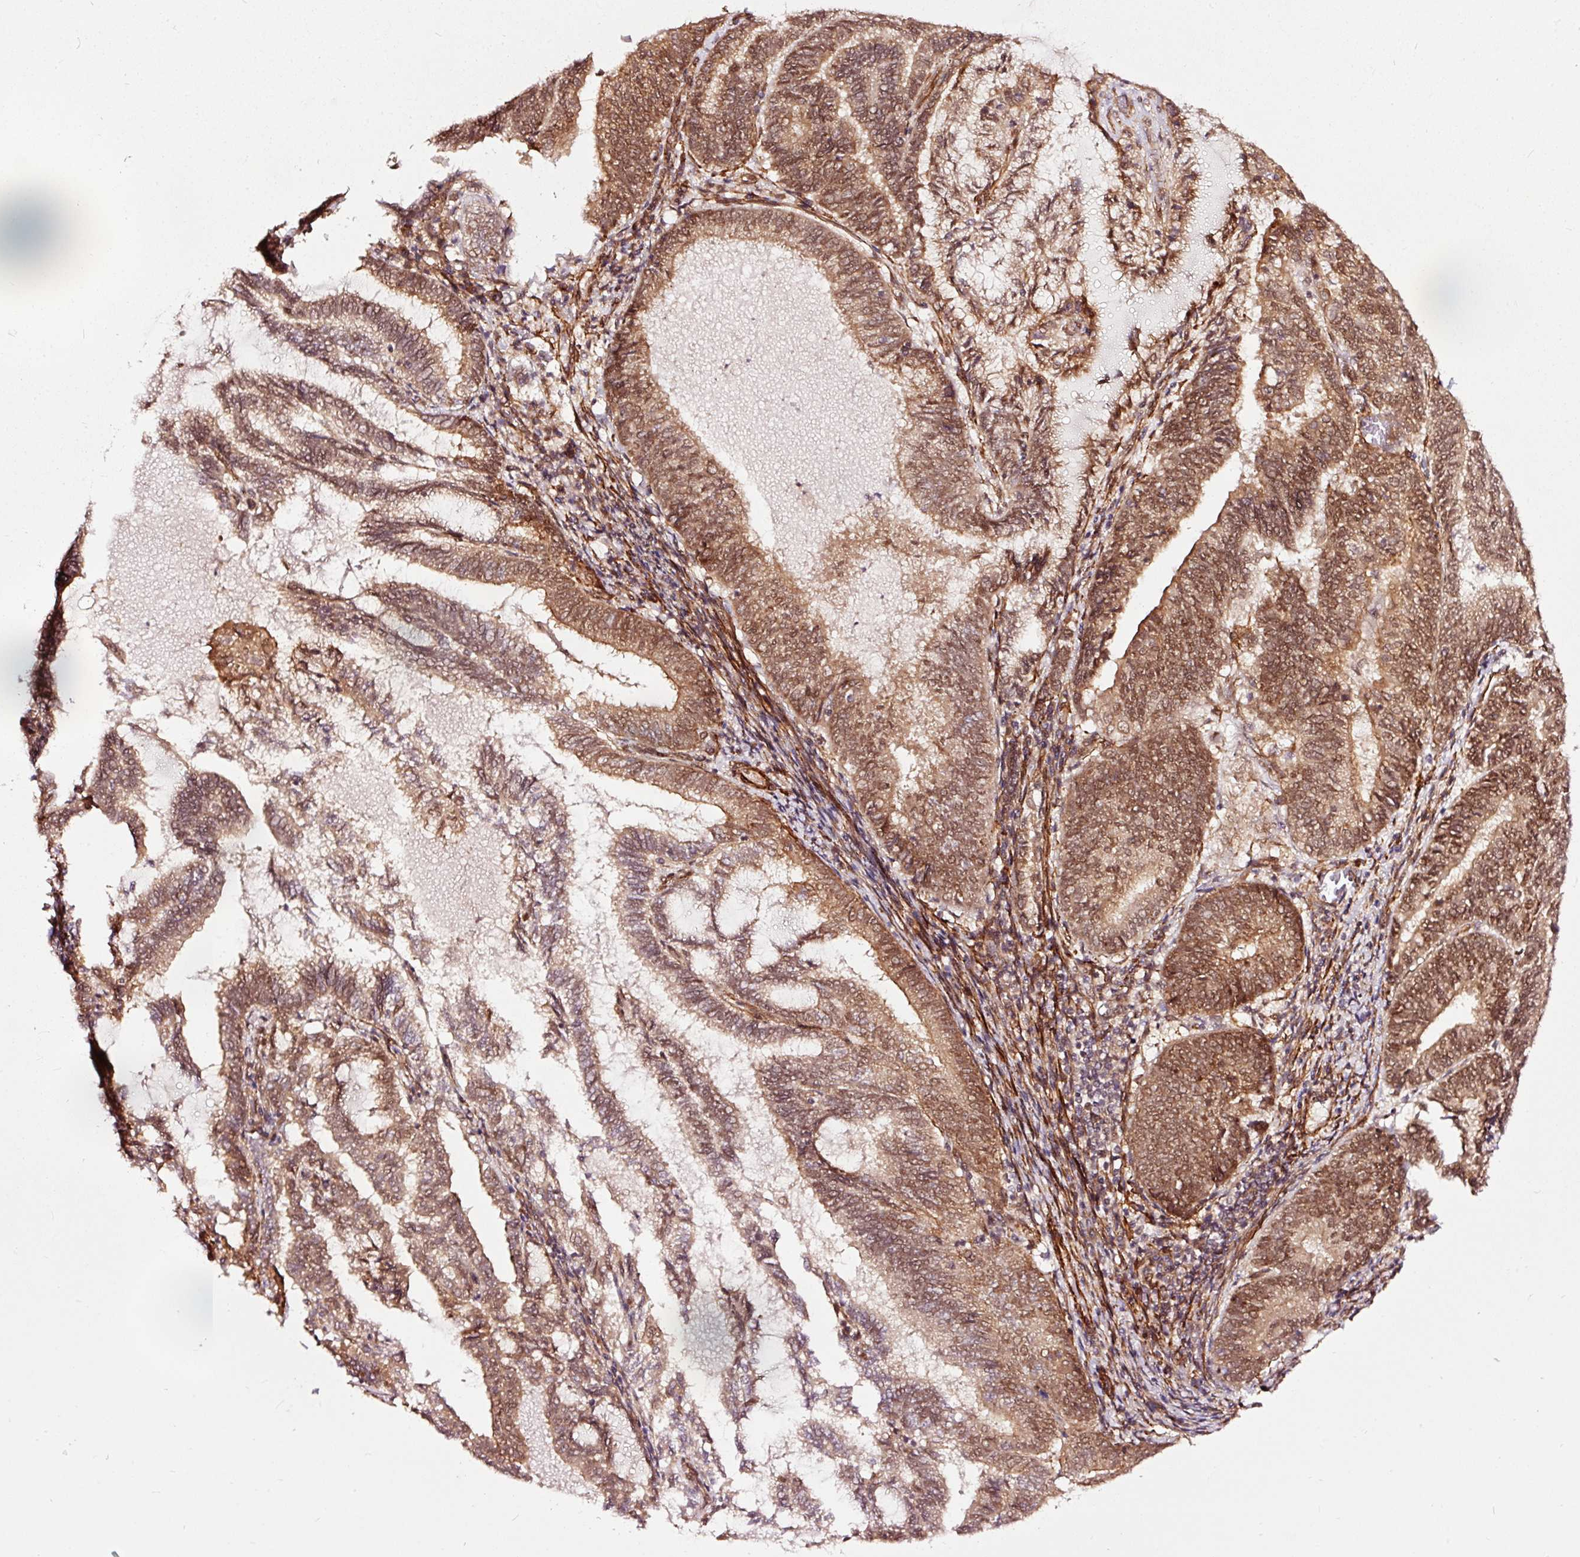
{"staining": {"intensity": "moderate", "quantity": ">75%", "location": "cytoplasmic/membranous,nuclear"}, "tissue": "endometrial cancer", "cell_type": "Tumor cells", "image_type": "cancer", "snomed": [{"axis": "morphology", "description": "Adenocarcinoma, NOS"}, {"axis": "topography", "description": "Endometrium"}], "caption": "Immunohistochemistry (IHC) micrograph of neoplastic tissue: human endometrial adenocarcinoma stained using IHC exhibits medium levels of moderate protein expression localized specifically in the cytoplasmic/membranous and nuclear of tumor cells, appearing as a cytoplasmic/membranous and nuclear brown color.", "gene": "TPM1", "patient": {"sex": "female", "age": 80}}